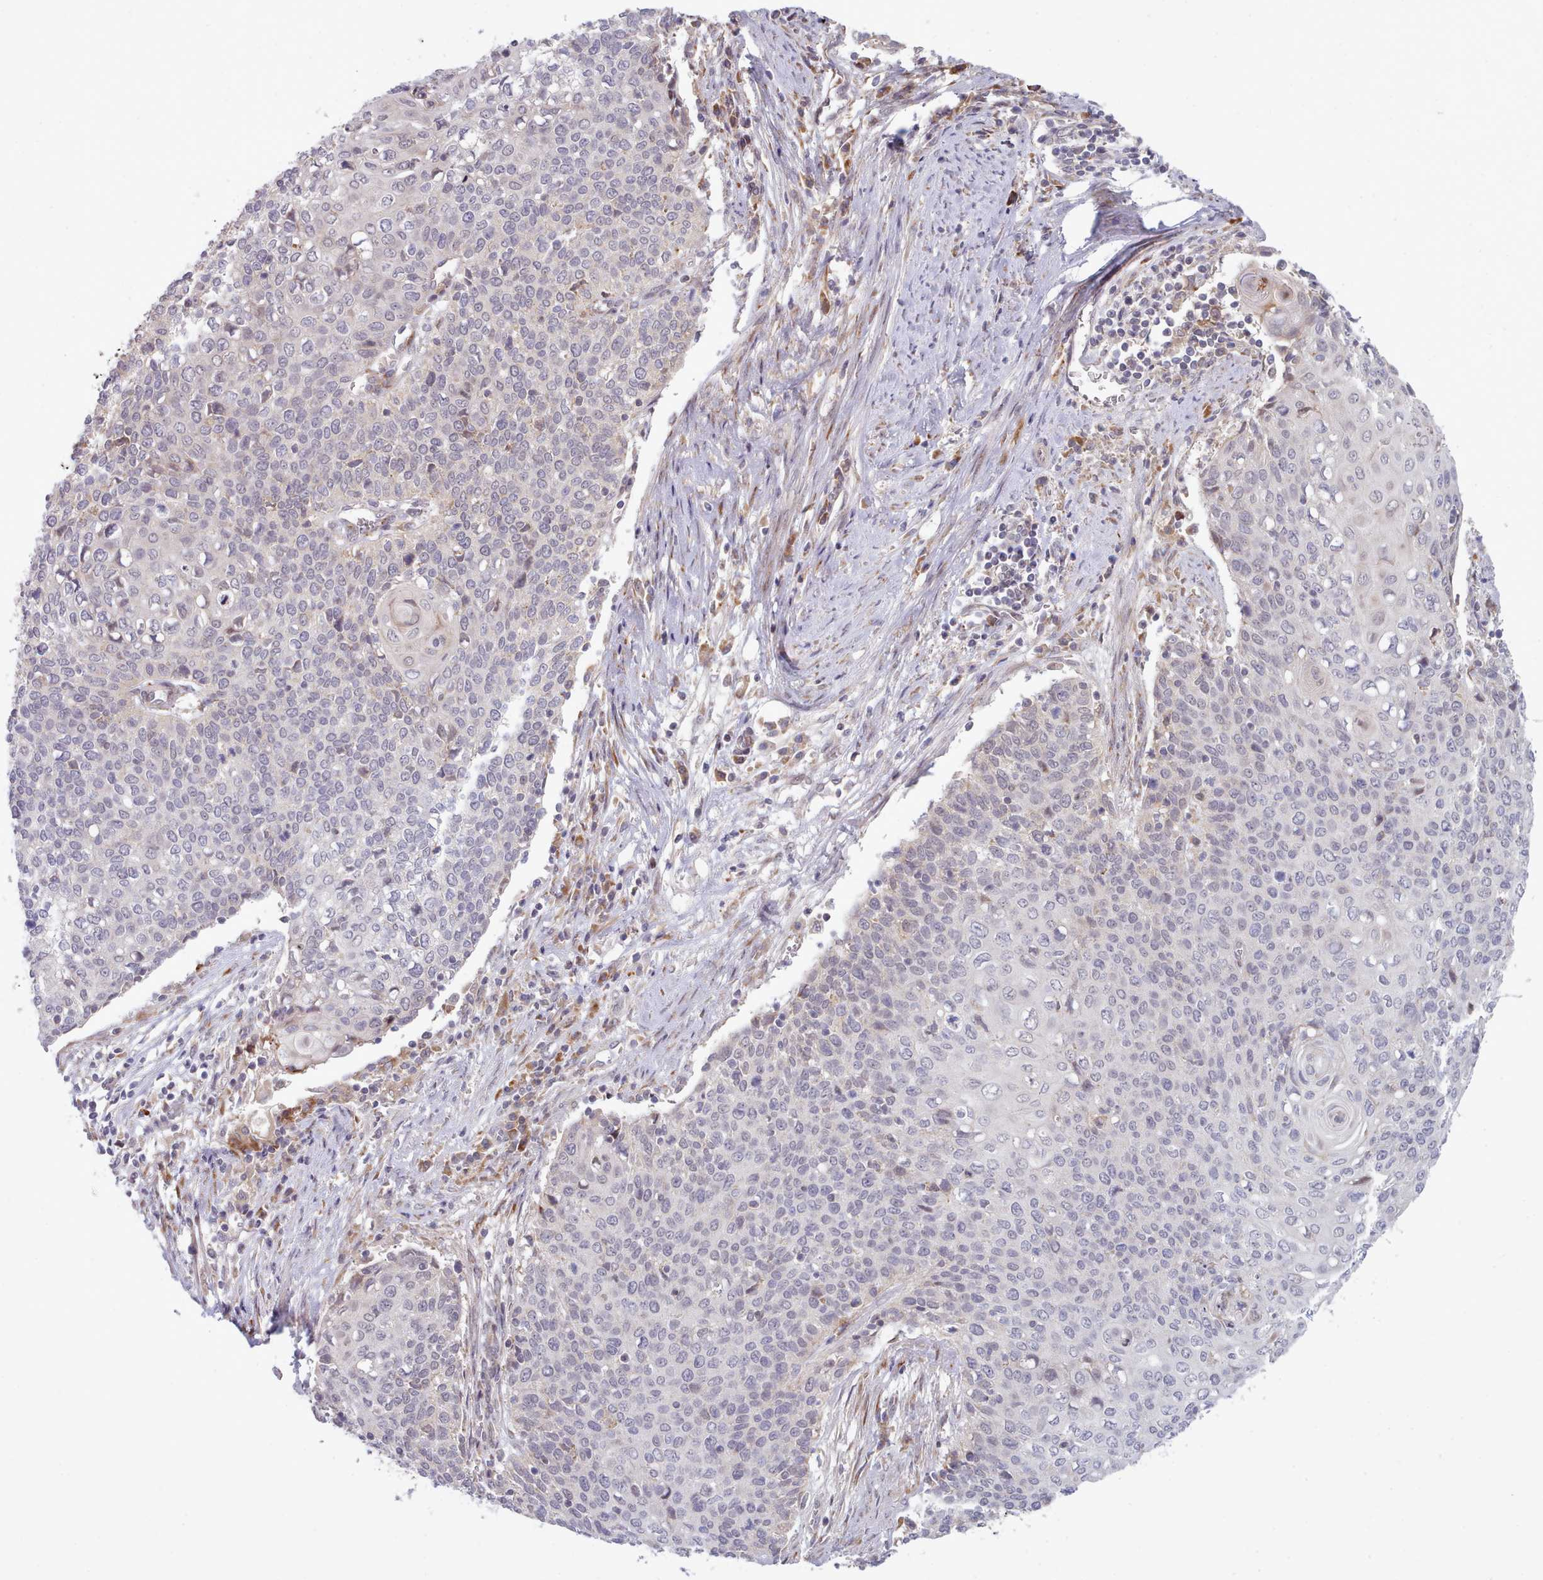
{"staining": {"intensity": "weak", "quantity": "<25%", "location": "cytoplasmic/membranous"}, "tissue": "cervical cancer", "cell_type": "Tumor cells", "image_type": "cancer", "snomed": [{"axis": "morphology", "description": "Squamous cell carcinoma, NOS"}, {"axis": "topography", "description": "Cervix"}], "caption": "DAB (3,3'-diaminobenzidine) immunohistochemical staining of cervical cancer demonstrates no significant staining in tumor cells.", "gene": "TRIM26", "patient": {"sex": "female", "age": 39}}